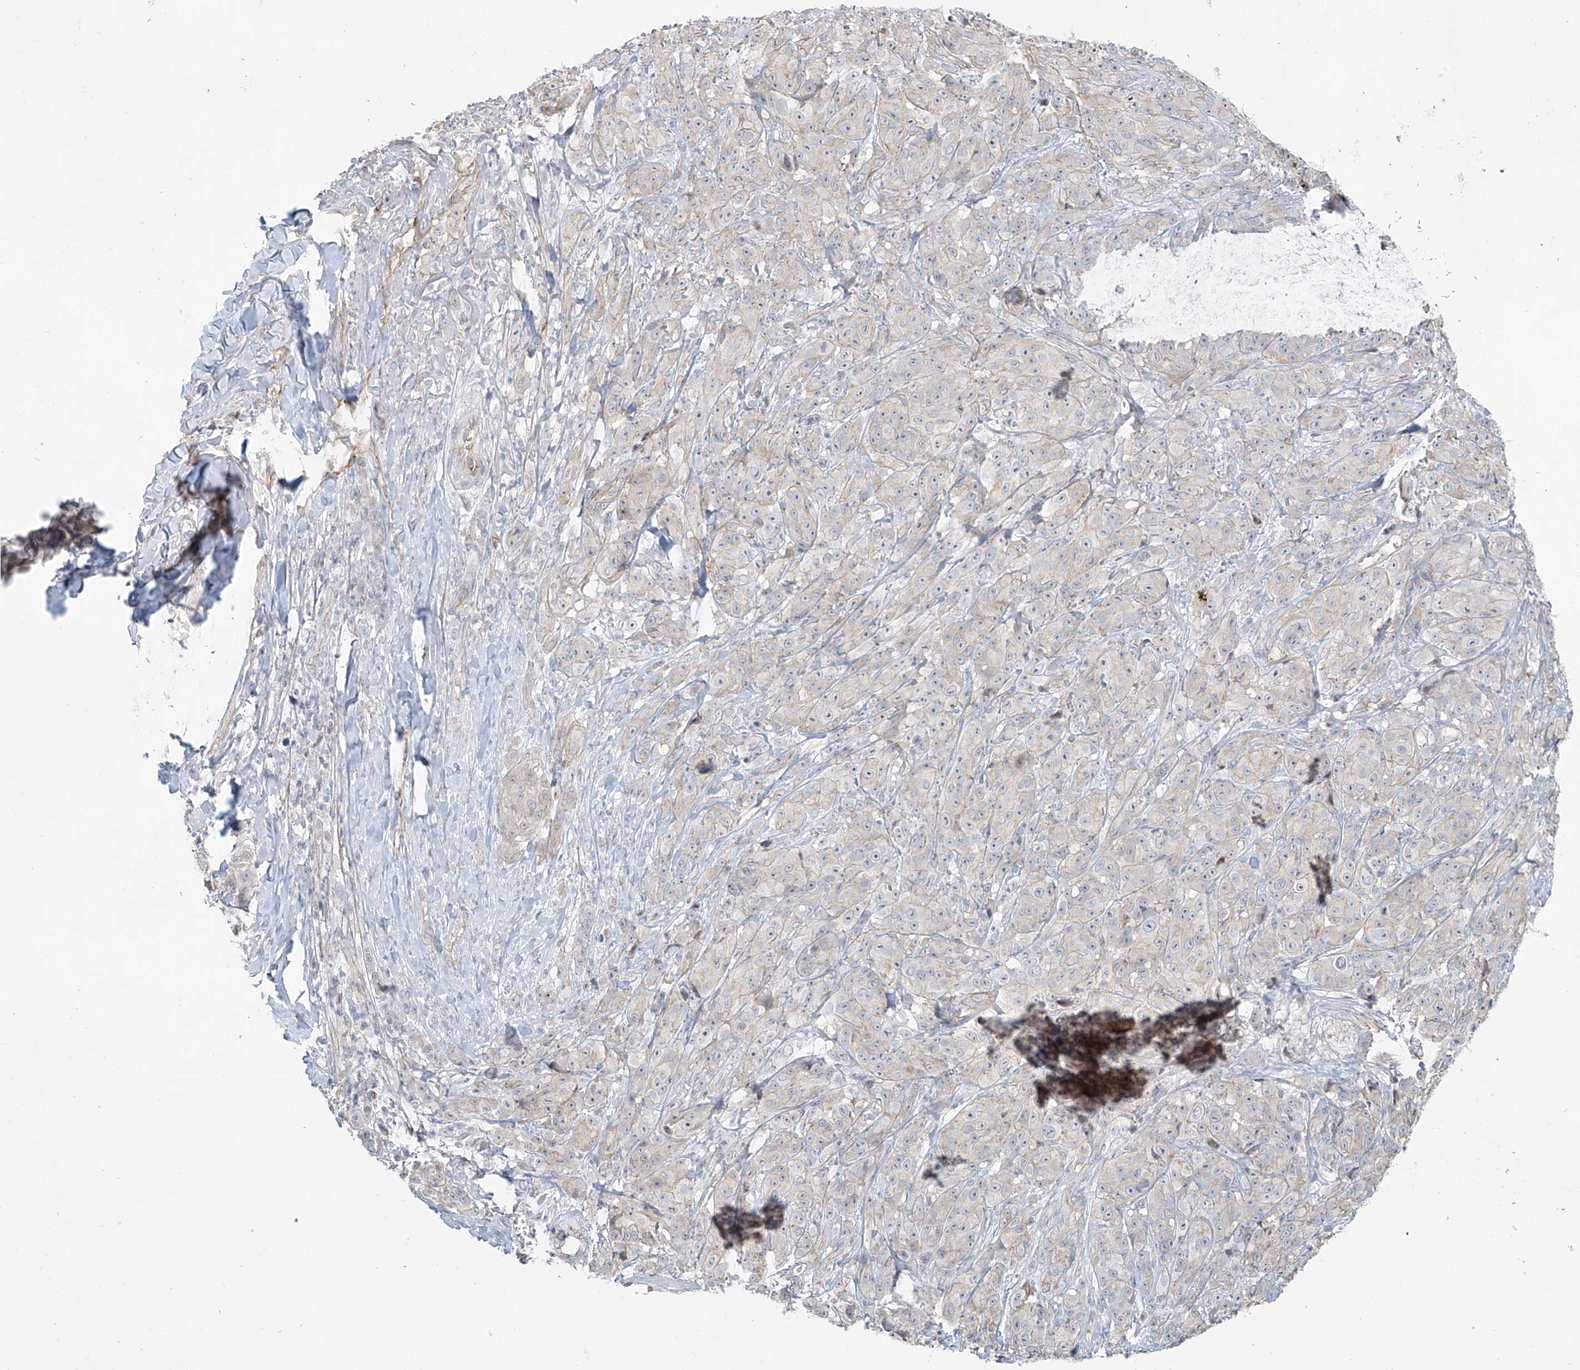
{"staining": {"intensity": "negative", "quantity": "none", "location": "none"}, "tissue": "melanoma", "cell_type": "Tumor cells", "image_type": "cancer", "snomed": [{"axis": "morphology", "description": "Malignant melanoma, NOS"}, {"axis": "topography", "description": "Skin"}], "caption": "Immunohistochemical staining of human malignant melanoma exhibits no significant expression in tumor cells.", "gene": "TUBE1", "patient": {"sex": "male", "age": 73}}